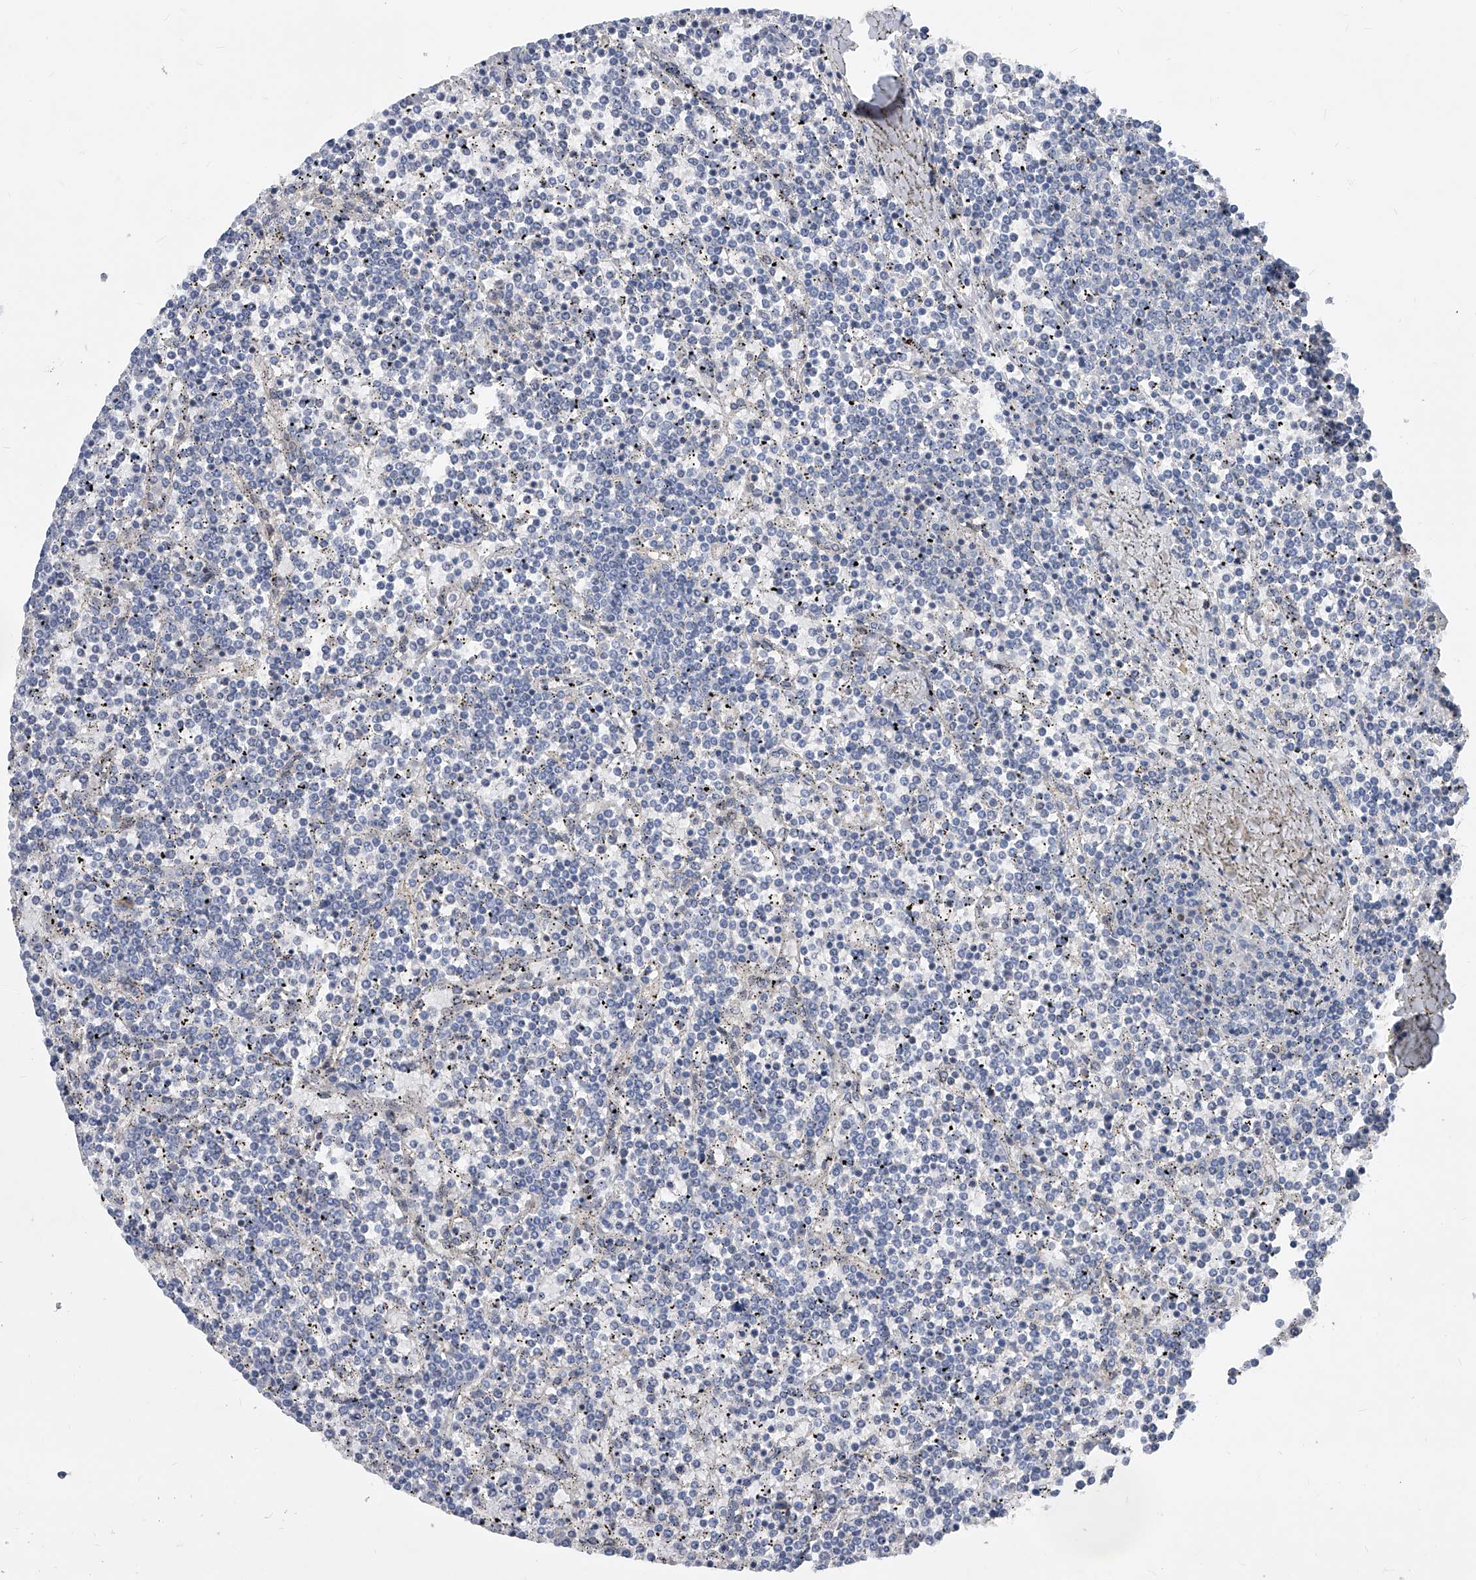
{"staining": {"intensity": "negative", "quantity": "none", "location": "none"}, "tissue": "lymphoma", "cell_type": "Tumor cells", "image_type": "cancer", "snomed": [{"axis": "morphology", "description": "Malignant lymphoma, non-Hodgkin's type, Low grade"}, {"axis": "topography", "description": "Spleen"}], "caption": "Immunohistochemistry (IHC) image of human lymphoma stained for a protein (brown), which reveals no expression in tumor cells. (DAB (3,3'-diaminobenzidine) immunohistochemistry with hematoxylin counter stain).", "gene": "MAP2K6", "patient": {"sex": "female", "age": 19}}